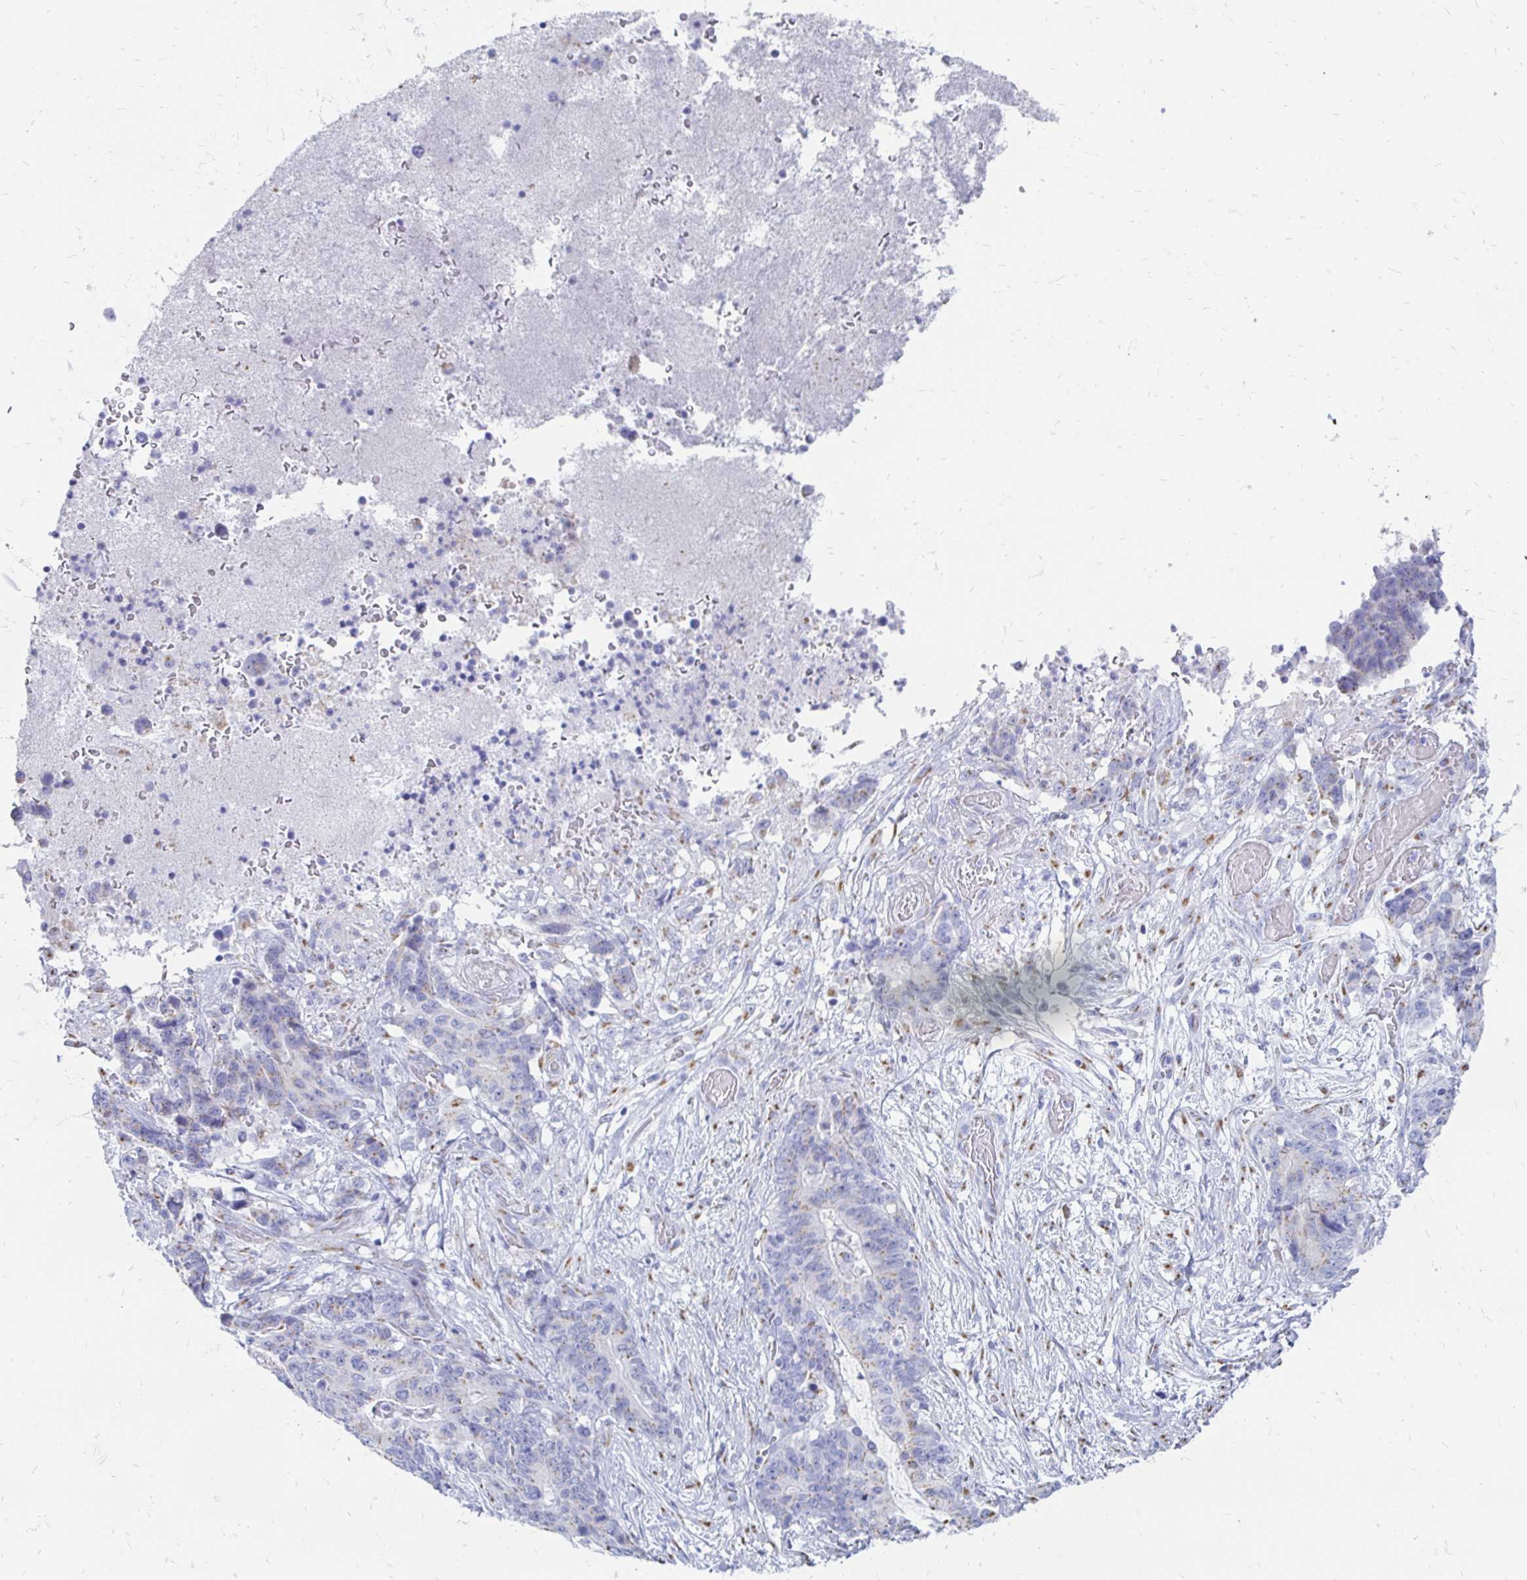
{"staining": {"intensity": "negative", "quantity": "none", "location": "none"}, "tissue": "stomach cancer", "cell_type": "Tumor cells", "image_type": "cancer", "snomed": [{"axis": "morphology", "description": "Normal tissue, NOS"}, {"axis": "morphology", "description": "Adenocarcinoma, NOS"}, {"axis": "topography", "description": "Stomach"}], "caption": "Immunohistochemistry micrograph of neoplastic tissue: human stomach cancer stained with DAB exhibits no significant protein expression in tumor cells.", "gene": "PAGE4", "patient": {"sex": "female", "age": 64}}